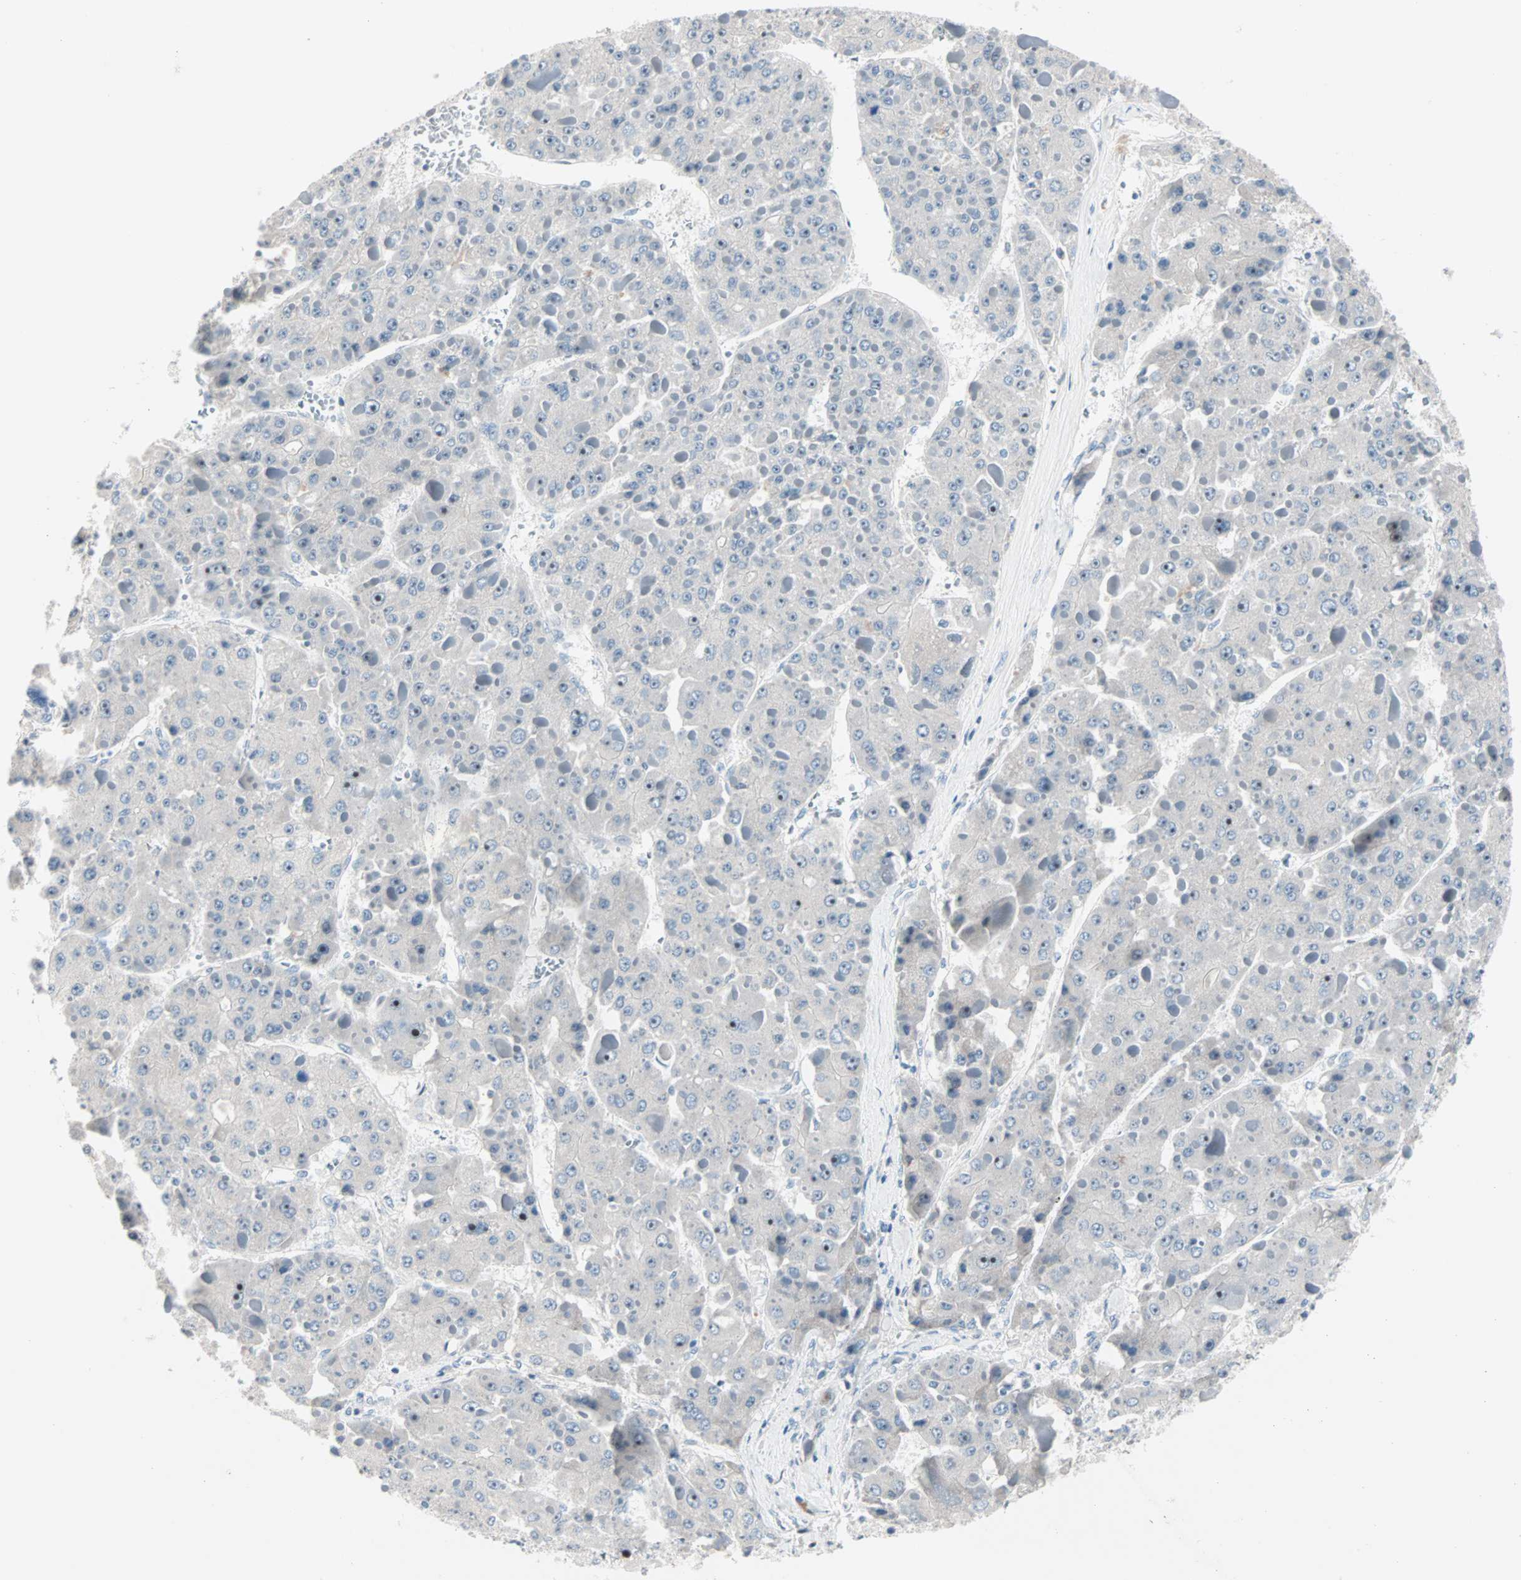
{"staining": {"intensity": "negative", "quantity": "none", "location": "none"}, "tissue": "liver cancer", "cell_type": "Tumor cells", "image_type": "cancer", "snomed": [{"axis": "morphology", "description": "Carcinoma, Hepatocellular, NOS"}, {"axis": "topography", "description": "Liver"}], "caption": "Immunohistochemistry of liver cancer (hepatocellular carcinoma) reveals no positivity in tumor cells. (Brightfield microscopy of DAB immunohistochemistry at high magnification).", "gene": "NEFH", "patient": {"sex": "female", "age": 73}}